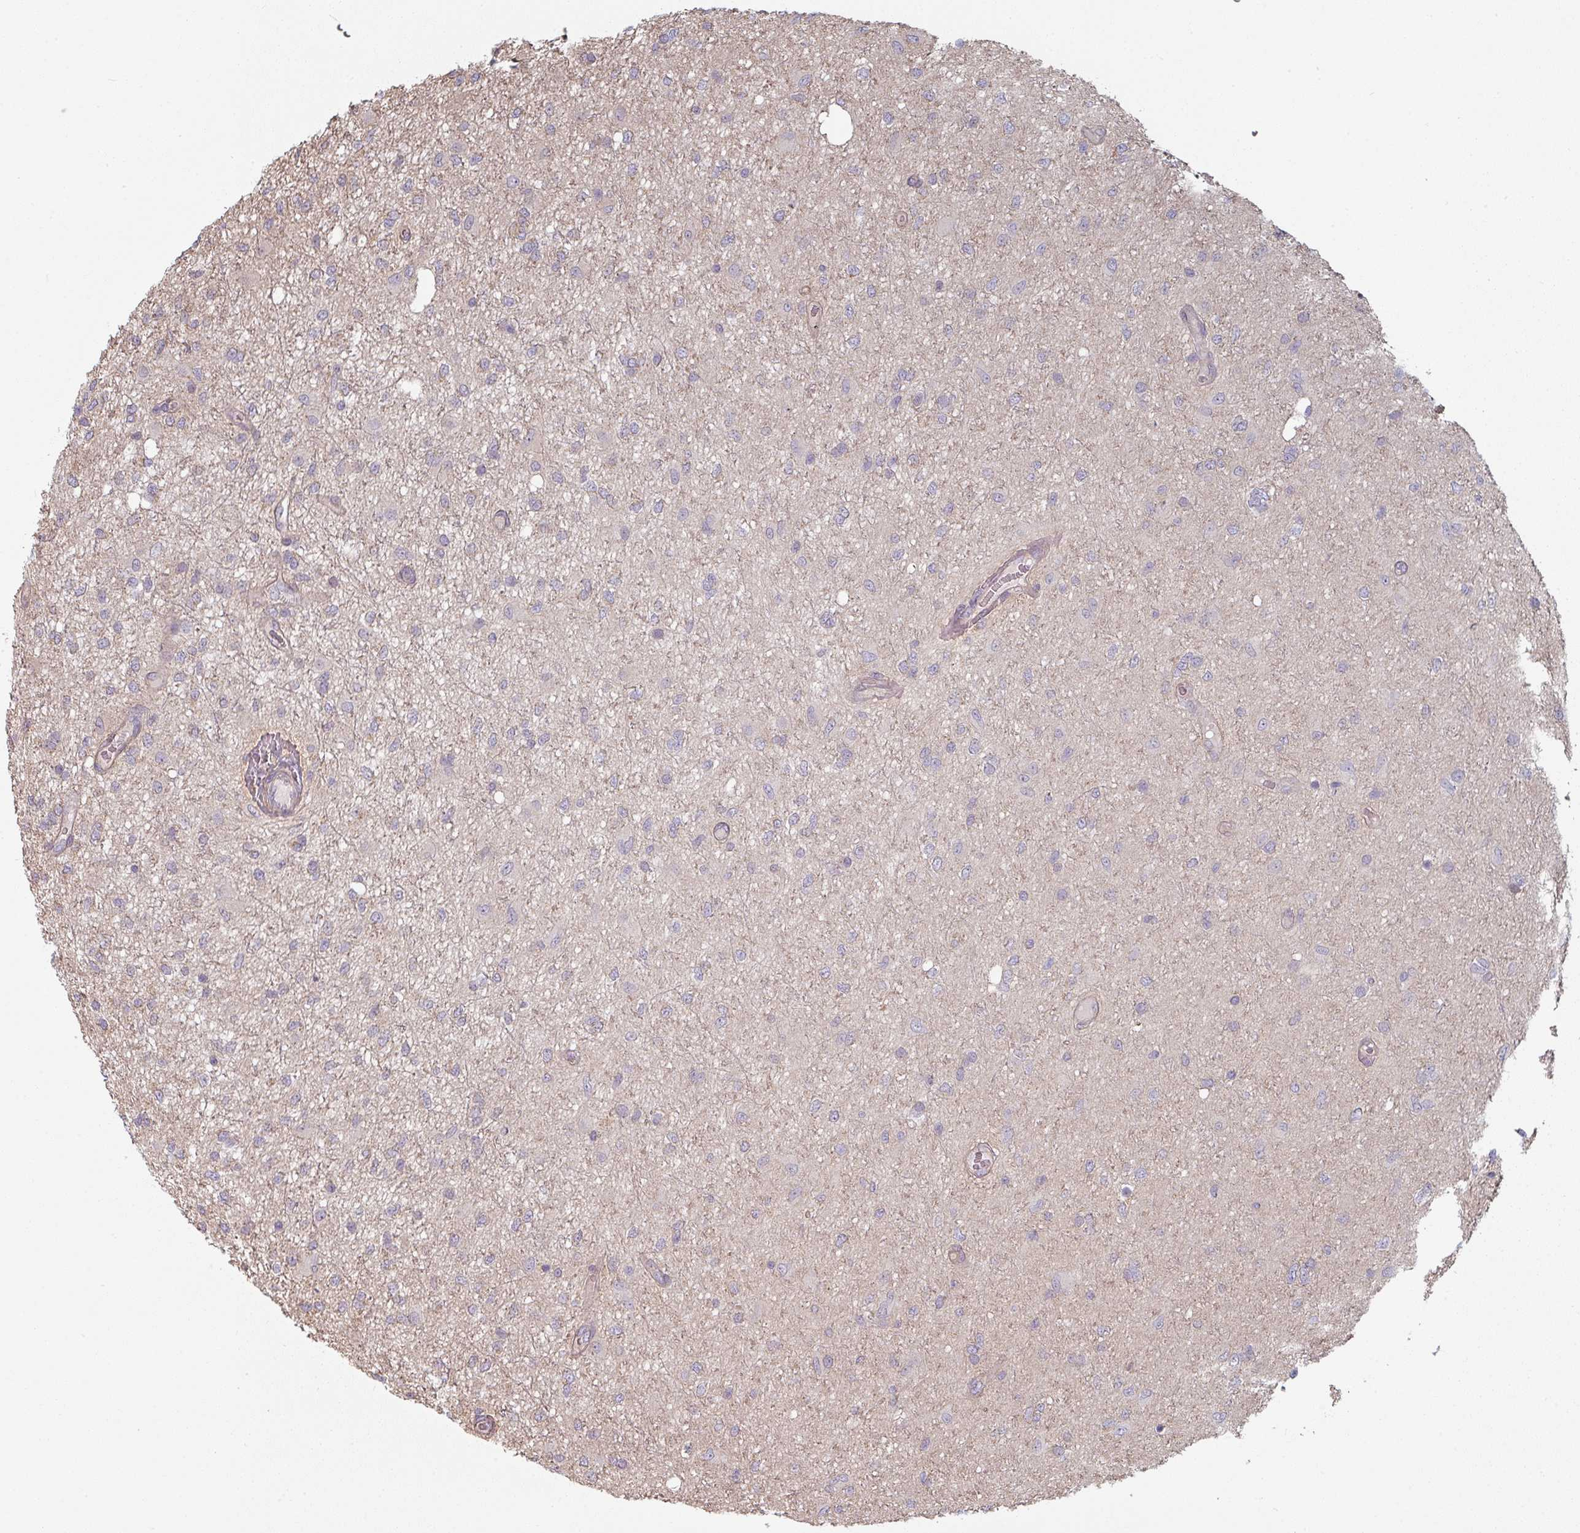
{"staining": {"intensity": "negative", "quantity": "none", "location": "none"}, "tissue": "glioma", "cell_type": "Tumor cells", "image_type": "cancer", "snomed": [{"axis": "morphology", "description": "Glioma, malignant, Low grade"}, {"axis": "topography", "description": "Cerebellum"}], "caption": "Photomicrograph shows no protein positivity in tumor cells of glioma tissue.", "gene": "PLEKHJ1", "patient": {"sex": "female", "age": 5}}